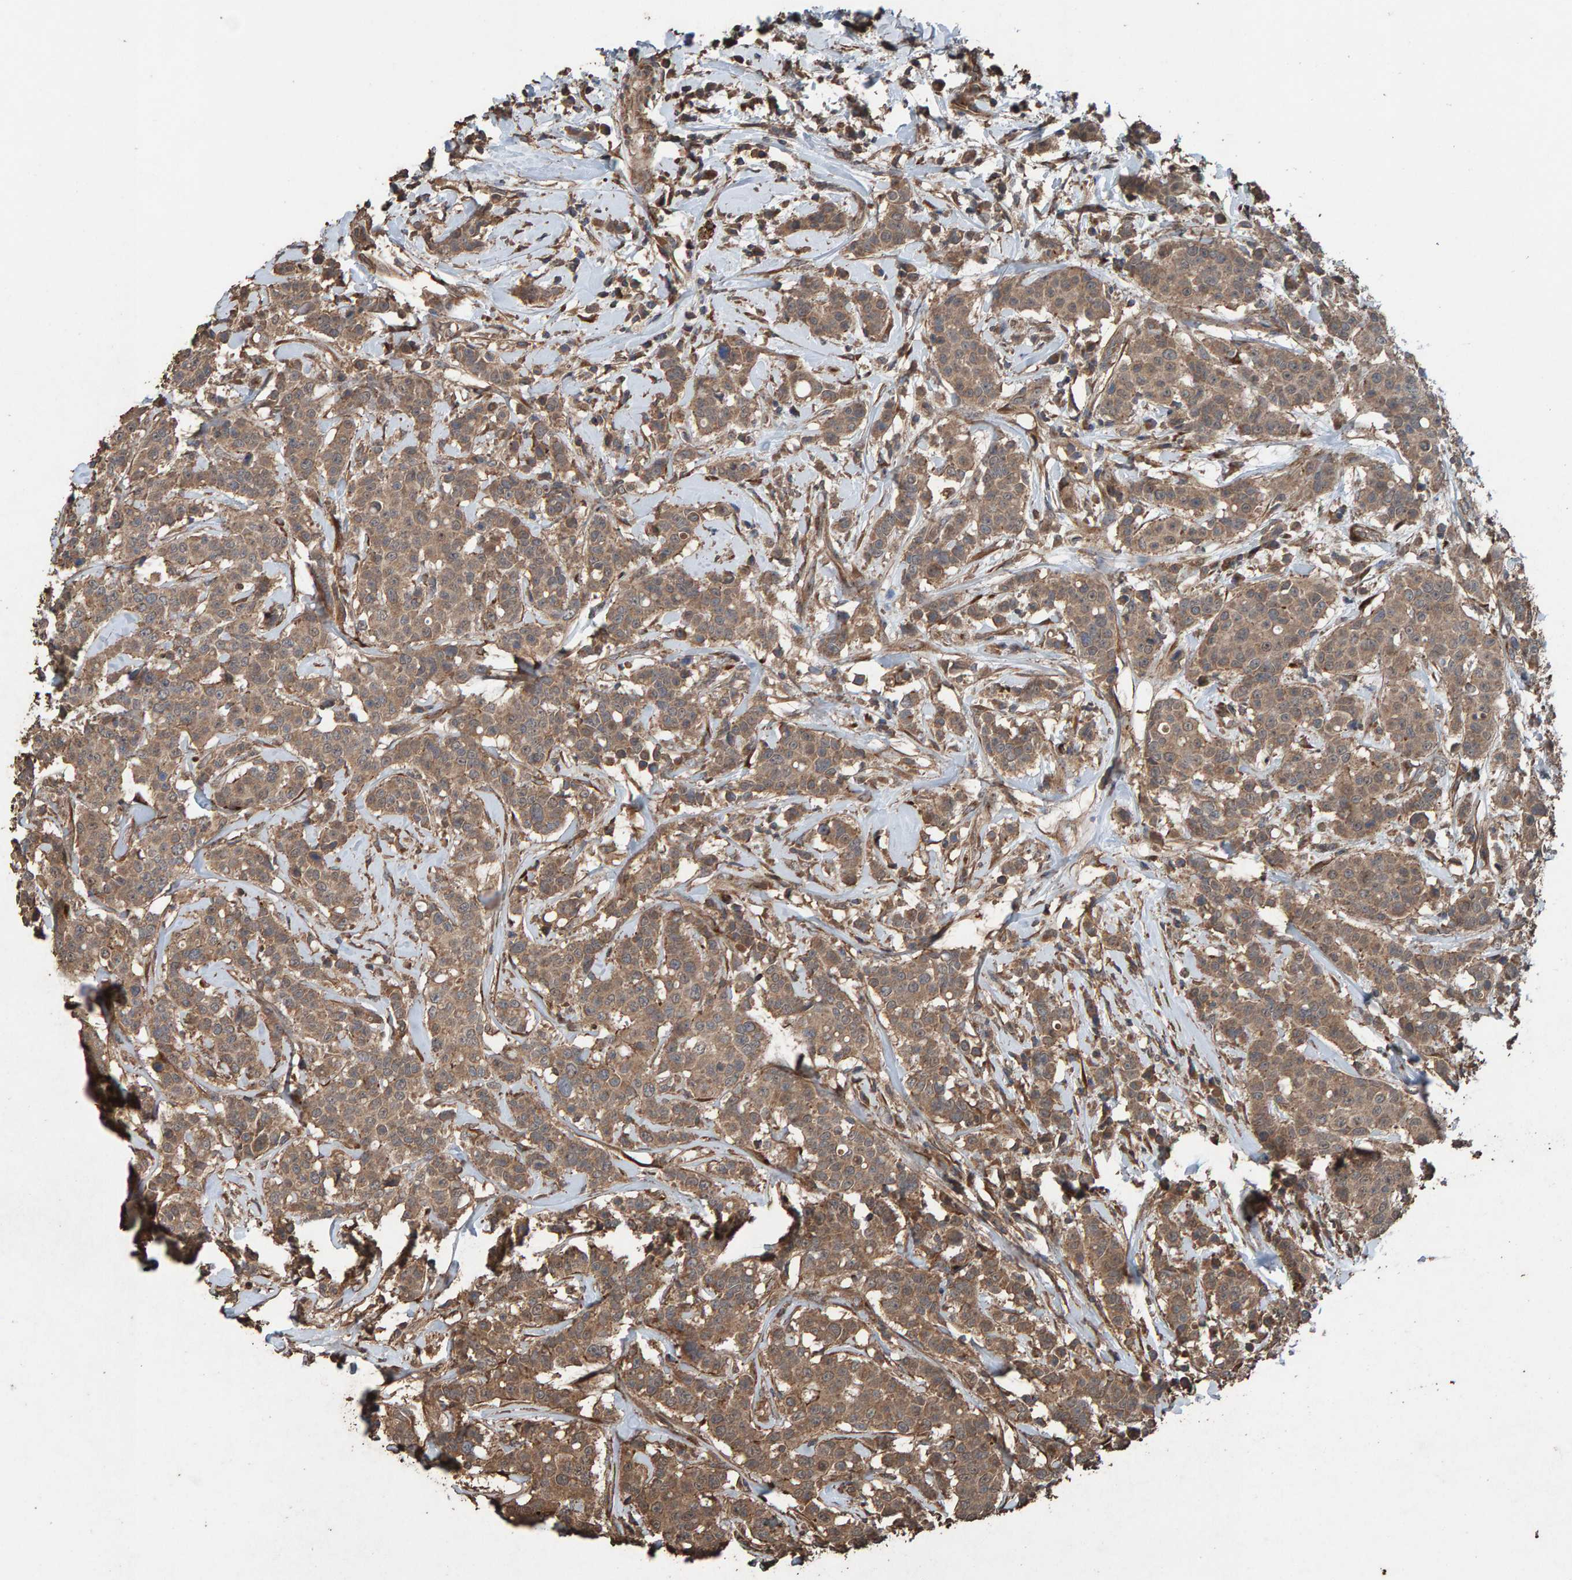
{"staining": {"intensity": "moderate", "quantity": ">75%", "location": "cytoplasmic/membranous"}, "tissue": "breast cancer", "cell_type": "Tumor cells", "image_type": "cancer", "snomed": [{"axis": "morphology", "description": "Duct carcinoma"}, {"axis": "topography", "description": "Breast"}], "caption": "Brown immunohistochemical staining in human breast cancer demonstrates moderate cytoplasmic/membranous expression in about >75% of tumor cells.", "gene": "DUS1L", "patient": {"sex": "female", "age": 27}}